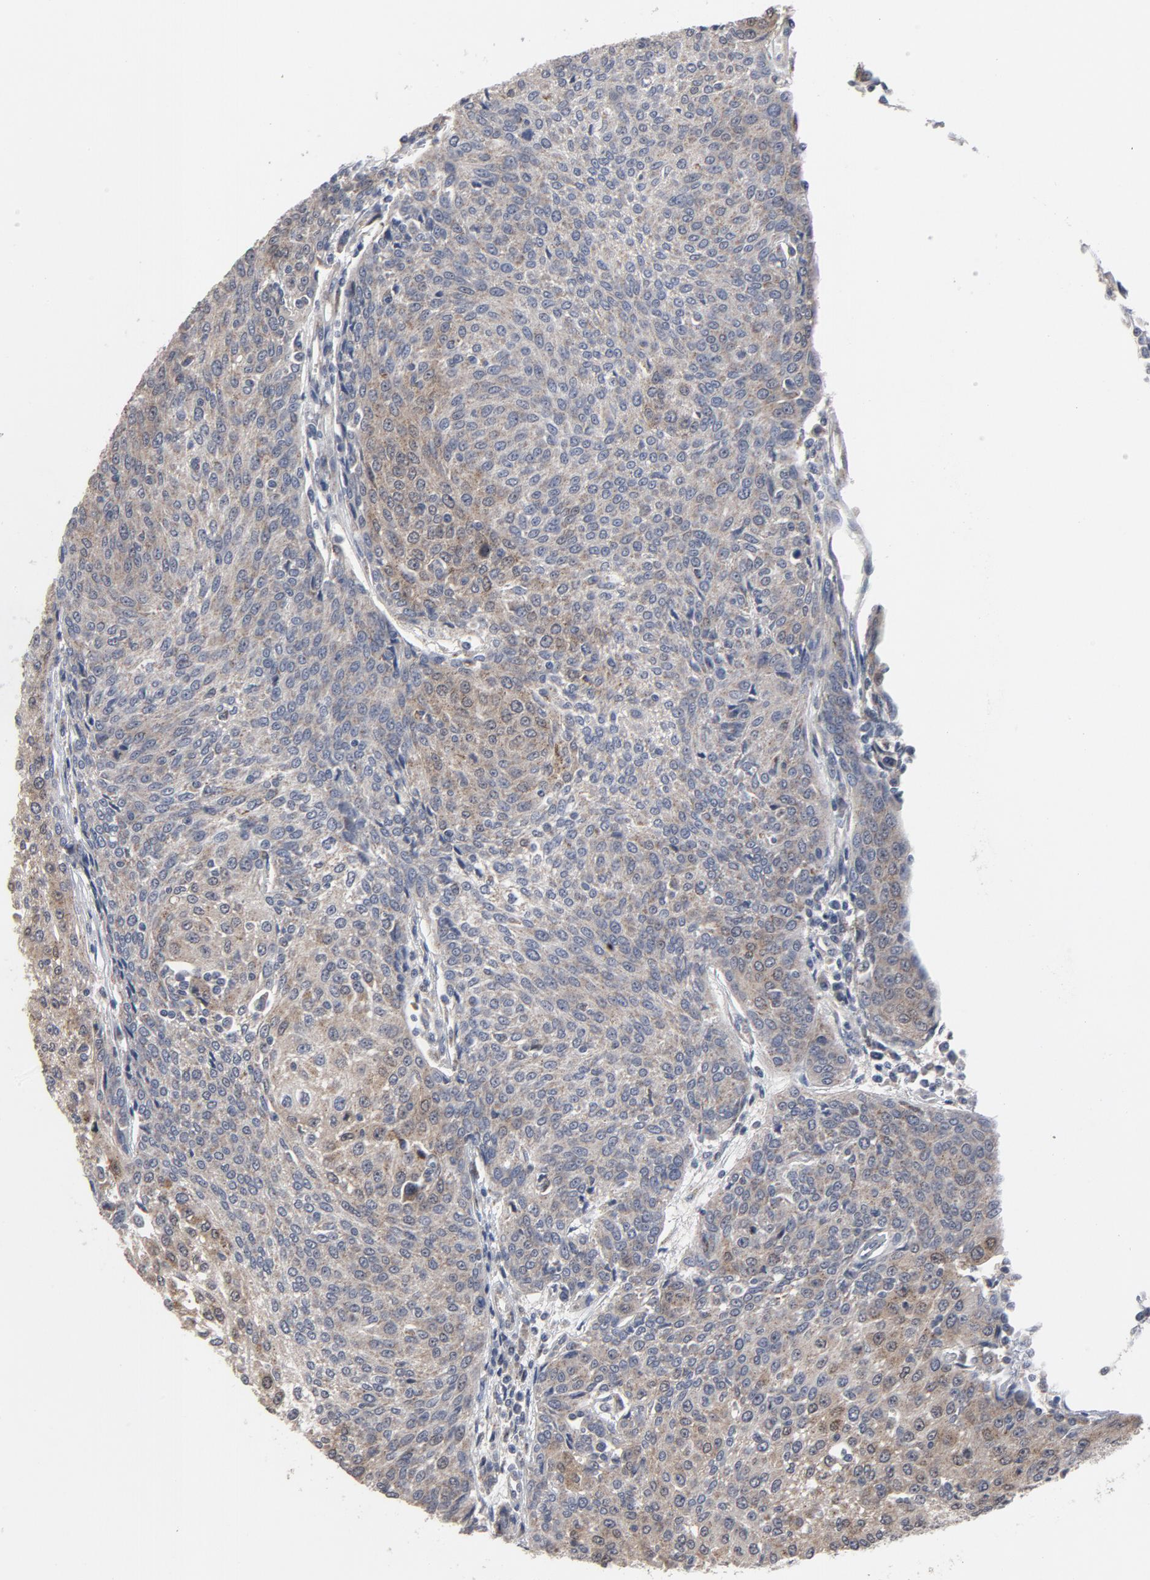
{"staining": {"intensity": "weak", "quantity": "25%-75%", "location": "cytoplasmic/membranous"}, "tissue": "urothelial cancer", "cell_type": "Tumor cells", "image_type": "cancer", "snomed": [{"axis": "morphology", "description": "Urothelial carcinoma, High grade"}, {"axis": "topography", "description": "Urinary bladder"}], "caption": "Urothelial cancer stained with a protein marker shows weak staining in tumor cells.", "gene": "PPP1R1B", "patient": {"sex": "female", "age": 85}}